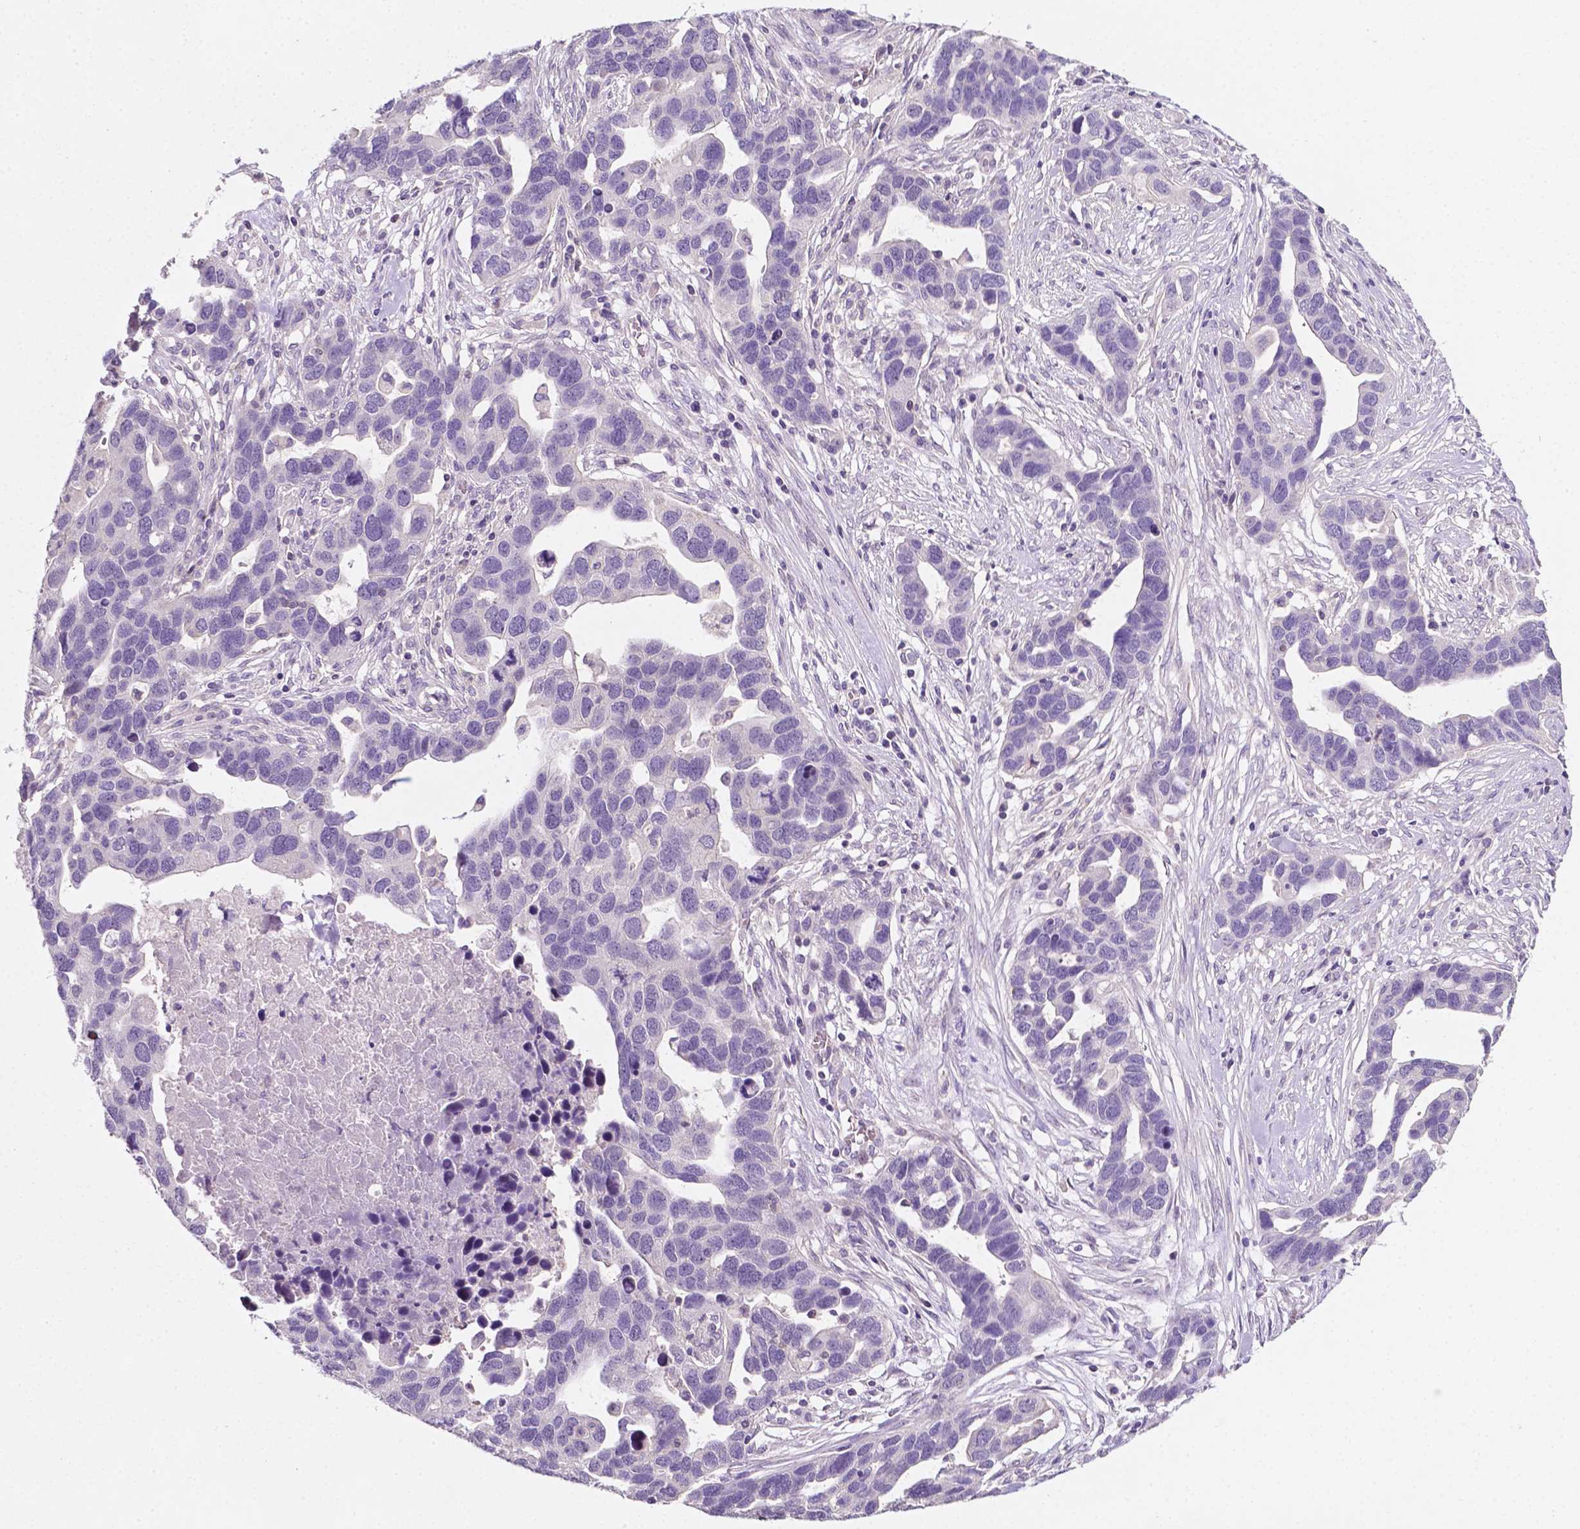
{"staining": {"intensity": "negative", "quantity": "none", "location": "none"}, "tissue": "ovarian cancer", "cell_type": "Tumor cells", "image_type": "cancer", "snomed": [{"axis": "morphology", "description": "Cystadenocarcinoma, serous, NOS"}, {"axis": "topography", "description": "Ovary"}], "caption": "Tumor cells are negative for protein expression in human ovarian cancer (serous cystadenocarcinoma). (Immunohistochemistry (ihc), brightfield microscopy, high magnification).", "gene": "EGFR", "patient": {"sex": "female", "age": 54}}